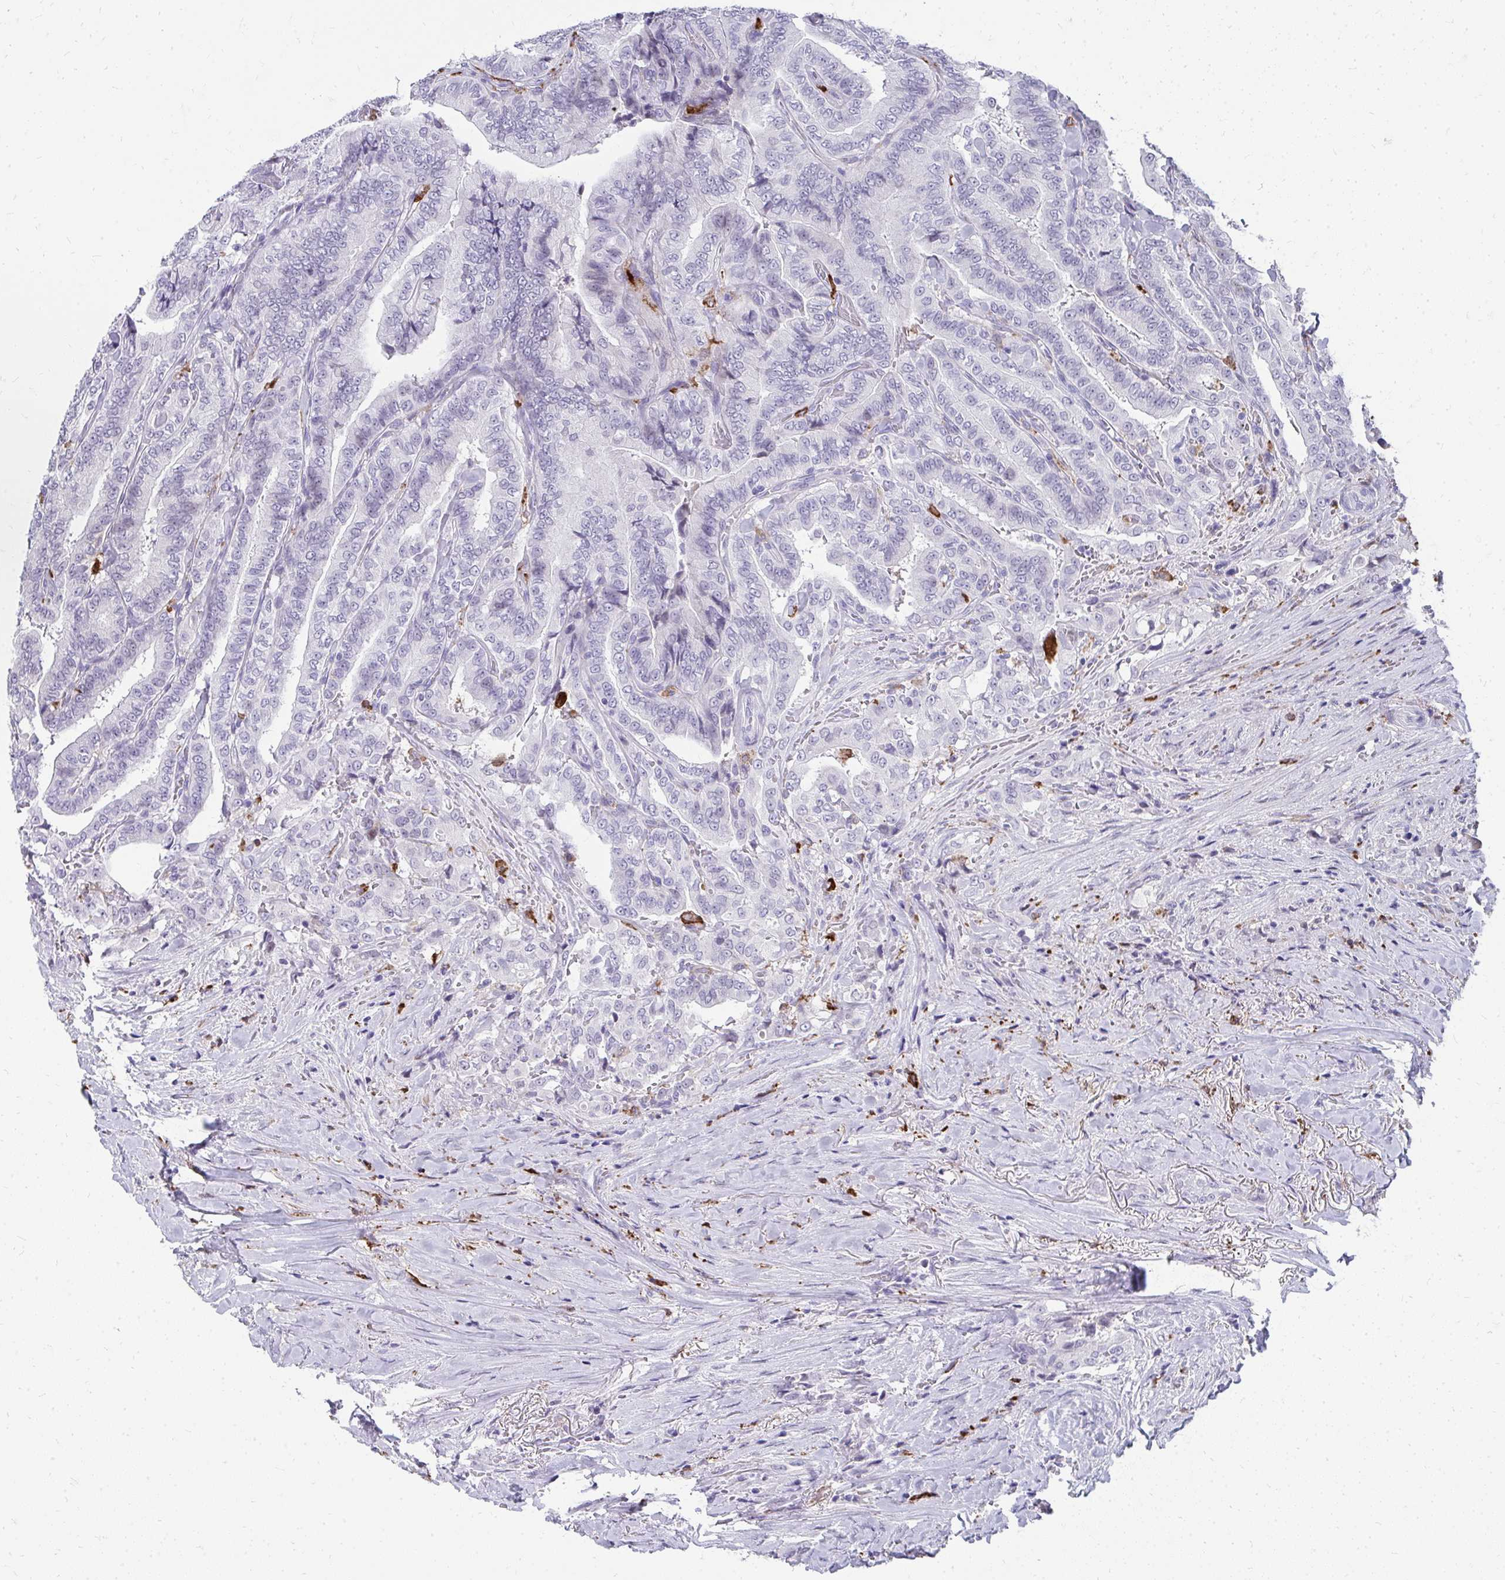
{"staining": {"intensity": "negative", "quantity": "none", "location": "none"}, "tissue": "thyroid cancer", "cell_type": "Tumor cells", "image_type": "cancer", "snomed": [{"axis": "morphology", "description": "Papillary adenocarcinoma, NOS"}, {"axis": "topography", "description": "Thyroid gland"}], "caption": "Tumor cells are negative for protein expression in human thyroid cancer (papillary adenocarcinoma). (Stains: DAB (3,3'-diaminobenzidine) IHC with hematoxylin counter stain, Microscopy: brightfield microscopy at high magnification).", "gene": "CD163", "patient": {"sex": "male", "age": 61}}